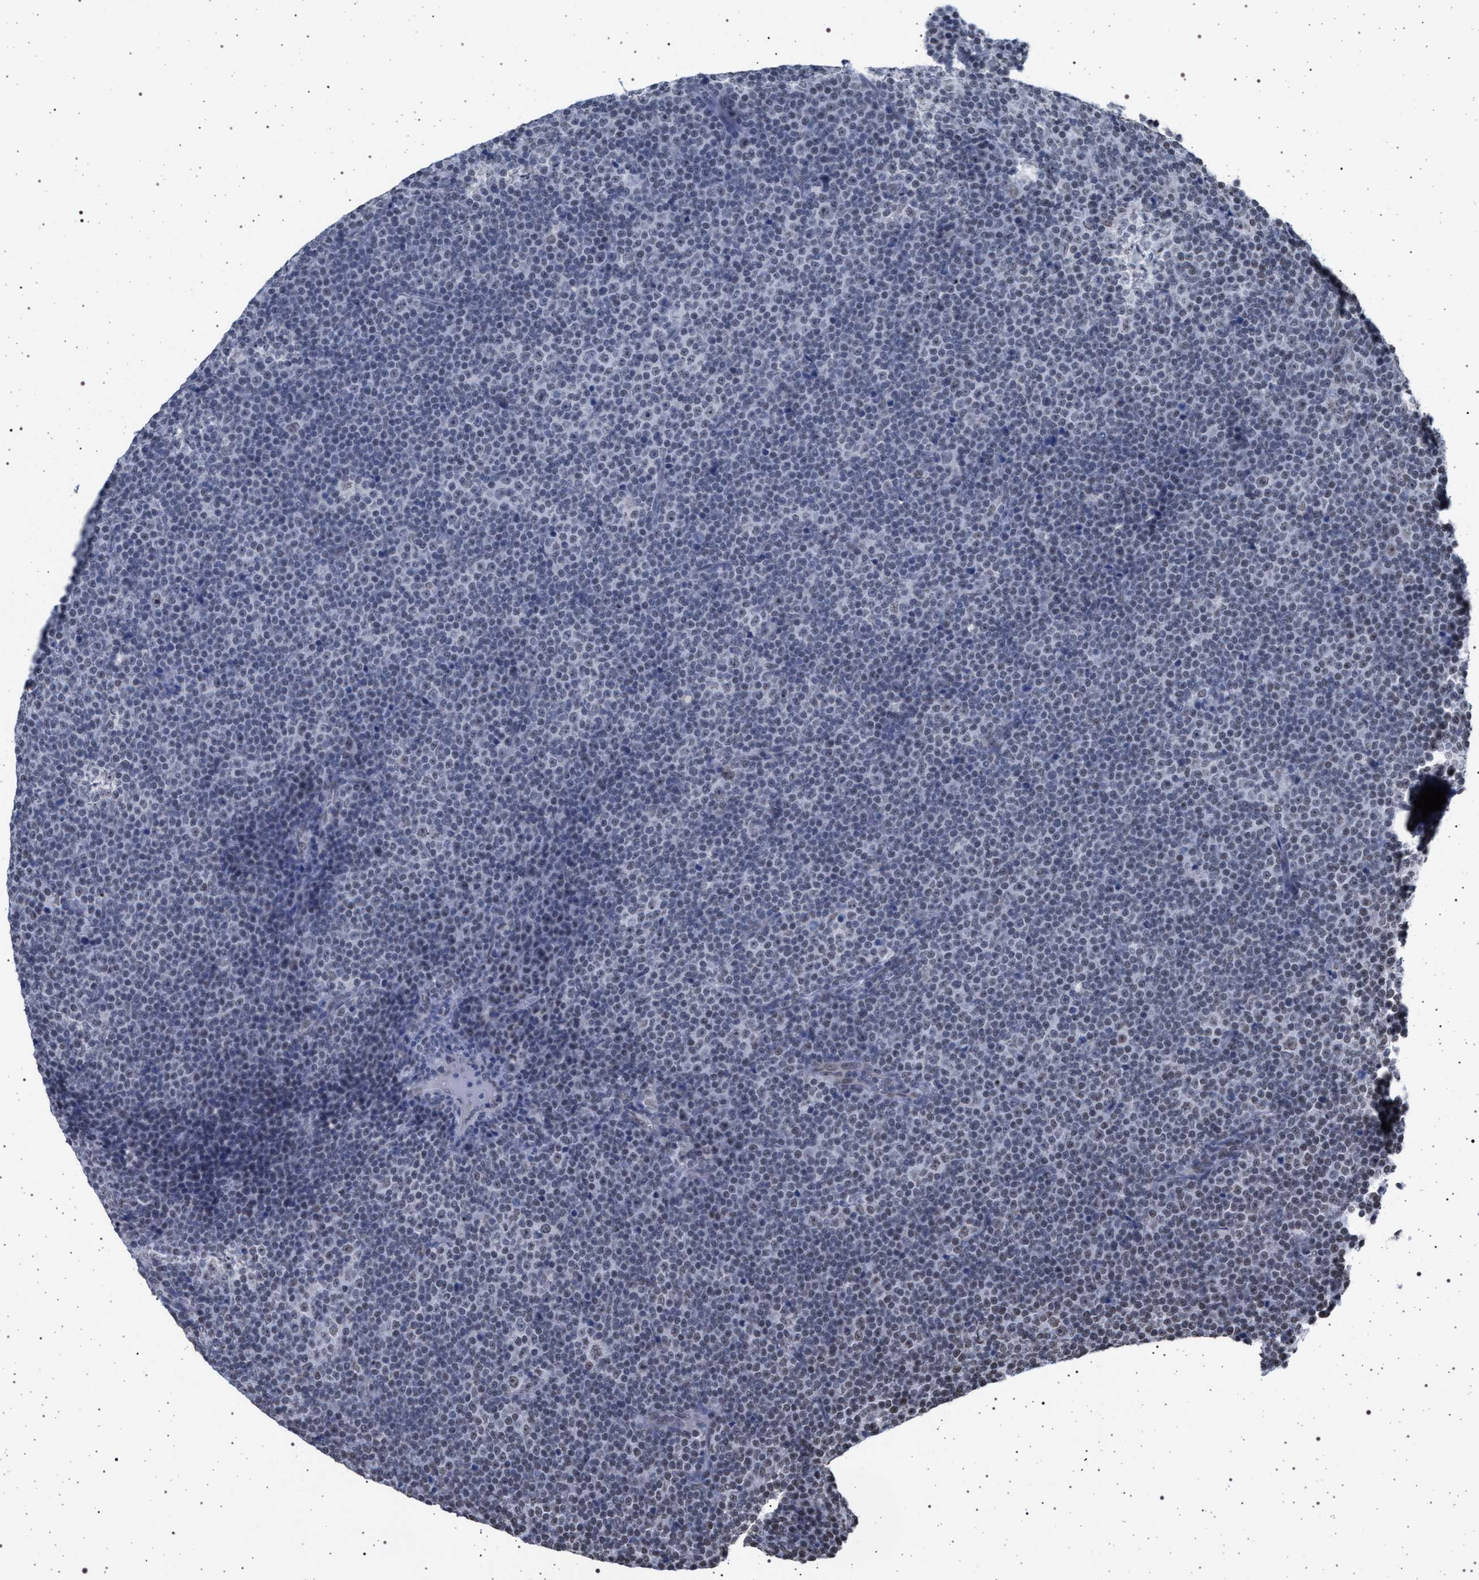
{"staining": {"intensity": "negative", "quantity": "none", "location": "none"}, "tissue": "lymphoma", "cell_type": "Tumor cells", "image_type": "cancer", "snomed": [{"axis": "morphology", "description": "Malignant lymphoma, non-Hodgkin's type, Low grade"}, {"axis": "topography", "description": "Lymph node"}], "caption": "Tumor cells show no significant staining in lymphoma.", "gene": "PHF12", "patient": {"sex": "female", "age": 67}}